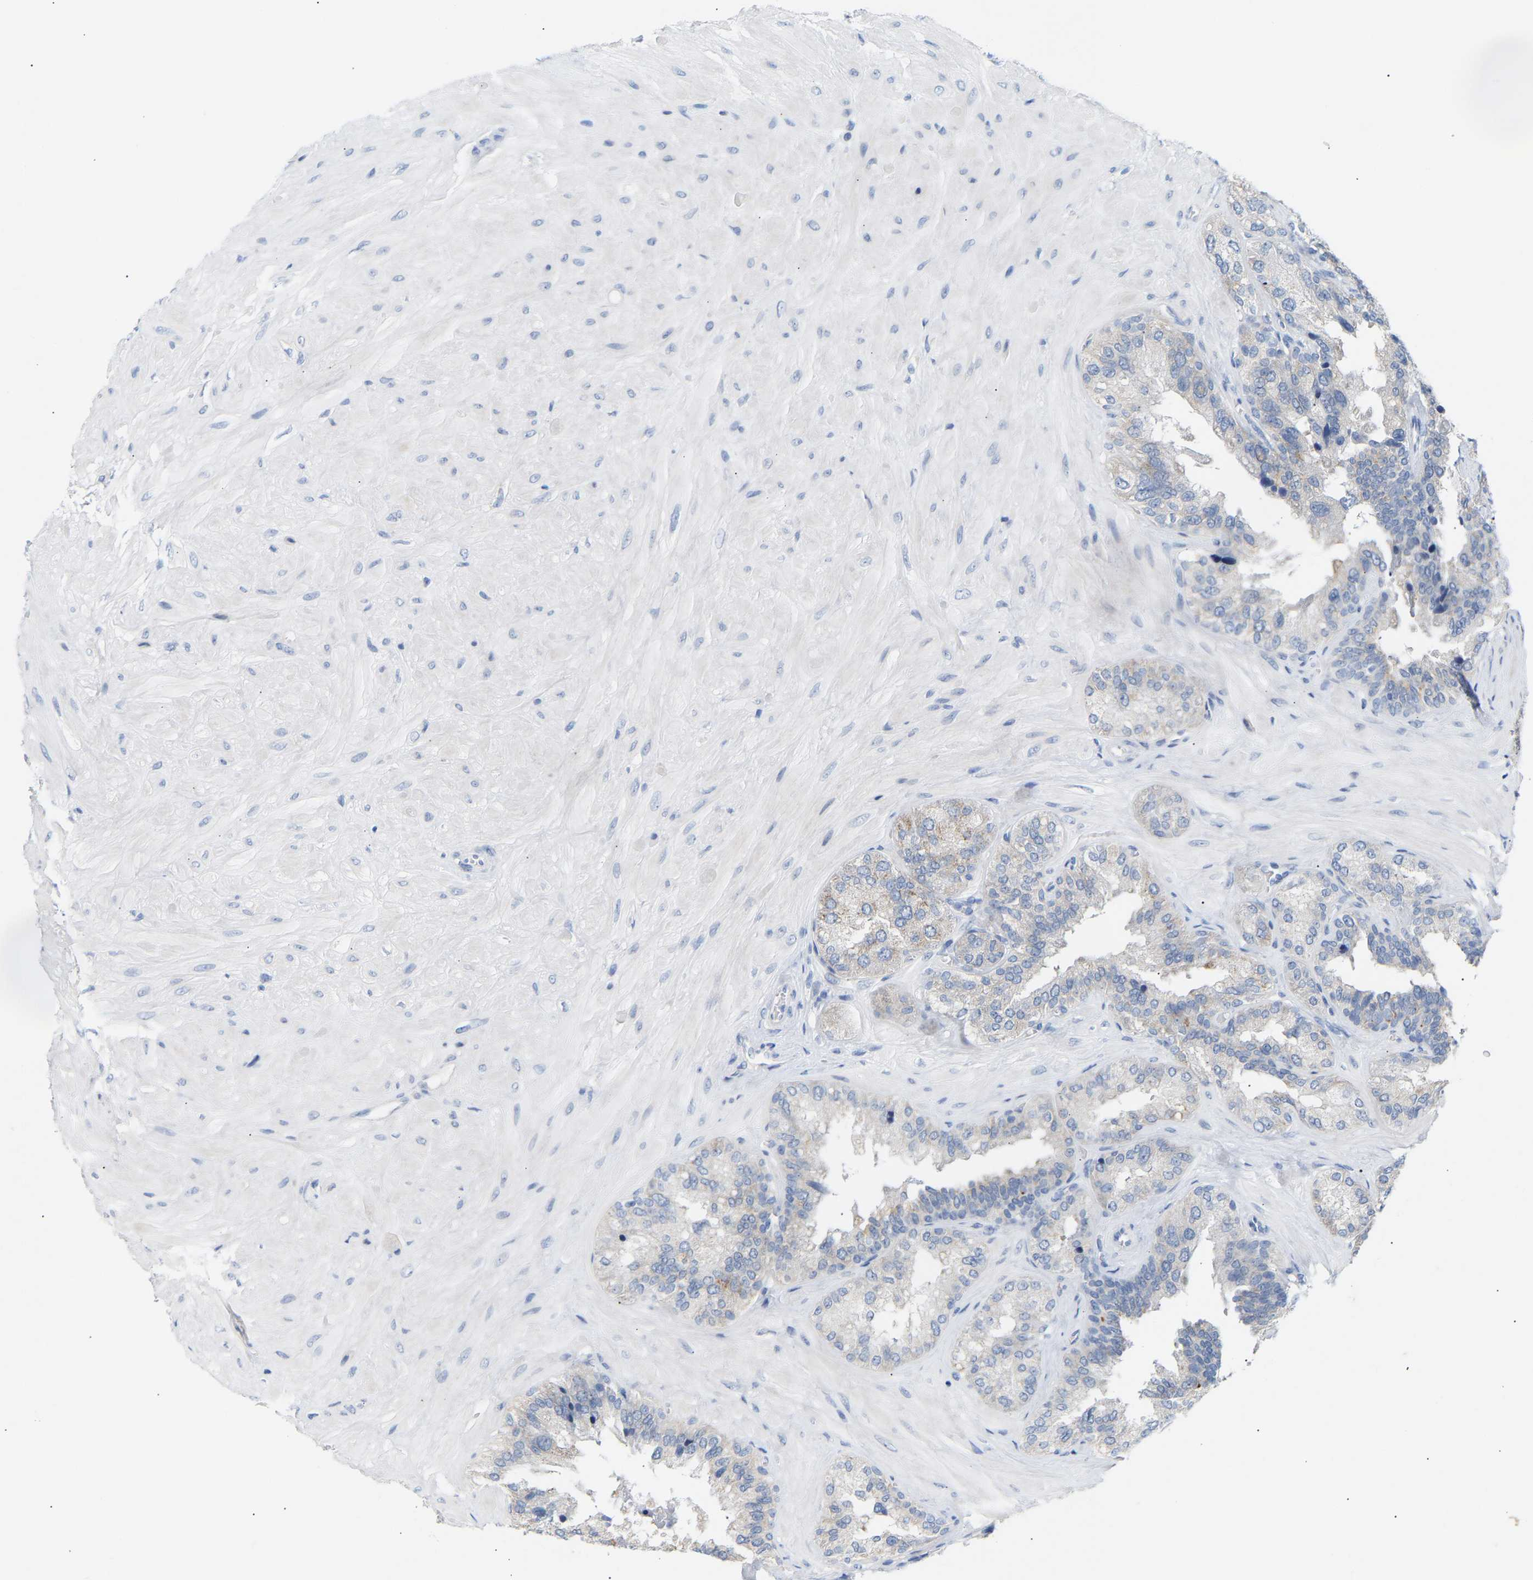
{"staining": {"intensity": "weak", "quantity": "<25%", "location": "cytoplasmic/membranous"}, "tissue": "seminal vesicle", "cell_type": "Glandular cells", "image_type": "normal", "snomed": [{"axis": "morphology", "description": "Normal tissue, NOS"}, {"axis": "topography", "description": "Prostate"}, {"axis": "topography", "description": "Seminal veicle"}], "caption": "The image reveals no staining of glandular cells in unremarkable seminal vesicle. The staining was performed using DAB (3,3'-diaminobenzidine) to visualize the protein expression in brown, while the nuclei were stained in blue with hematoxylin (Magnification: 20x).", "gene": "PEX1", "patient": {"sex": "male", "age": 51}}